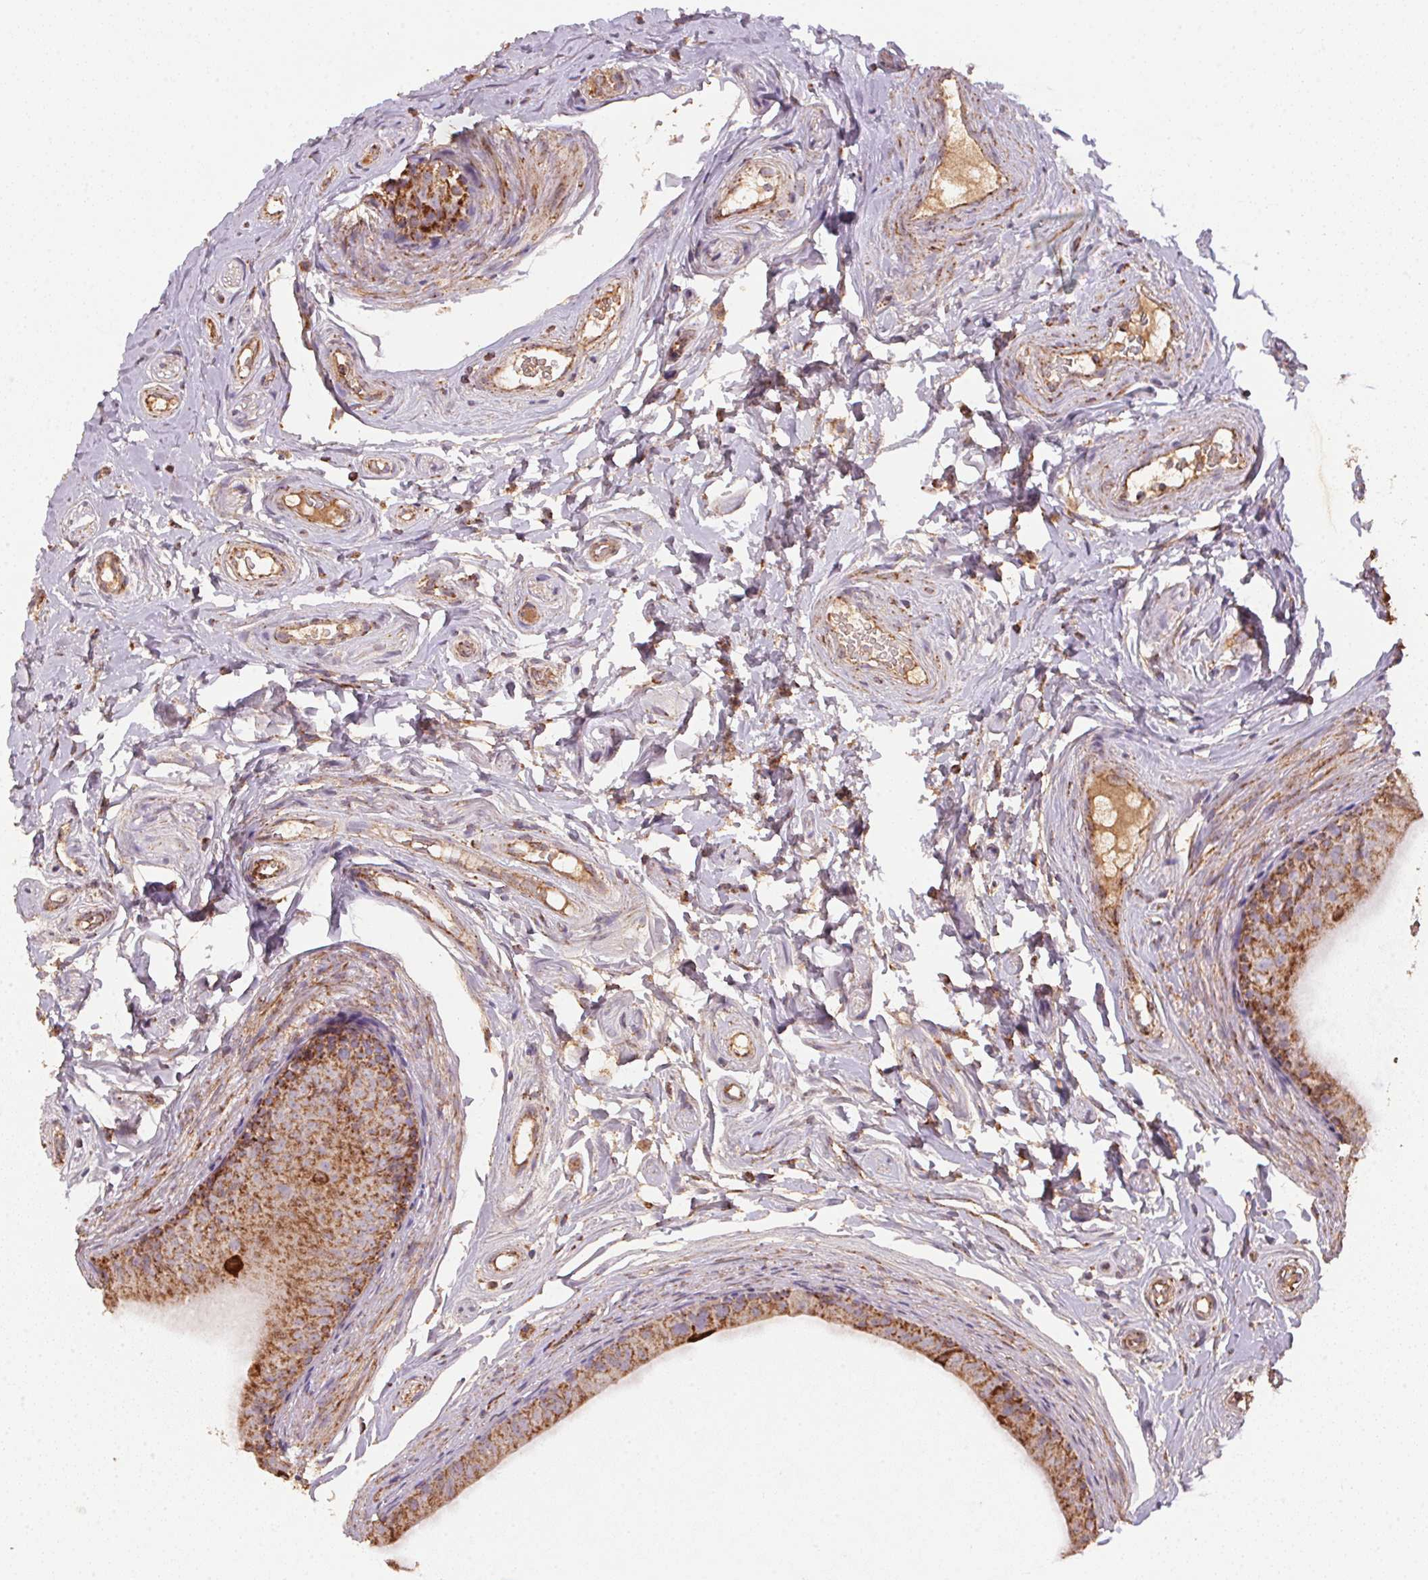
{"staining": {"intensity": "strong", "quantity": "25%-75%", "location": "cytoplasmic/membranous"}, "tissue": "epididymis", "cell_type": "Glandular cells", "image_type": "normal", "snomed": [{"axis": "morphology", "description": "Normal tissue, NOS"}, {"axis": "topography", "description": "Epididymis"}], "caption": "There is high levels of strong cytoplasmic/membranous positivity in glandular cells of benign epididymis, as demonstrated by immunohistochemical staining (brown color).", "gene": "NDUFS2", "patient": {"sex": "male", "age": 45}}